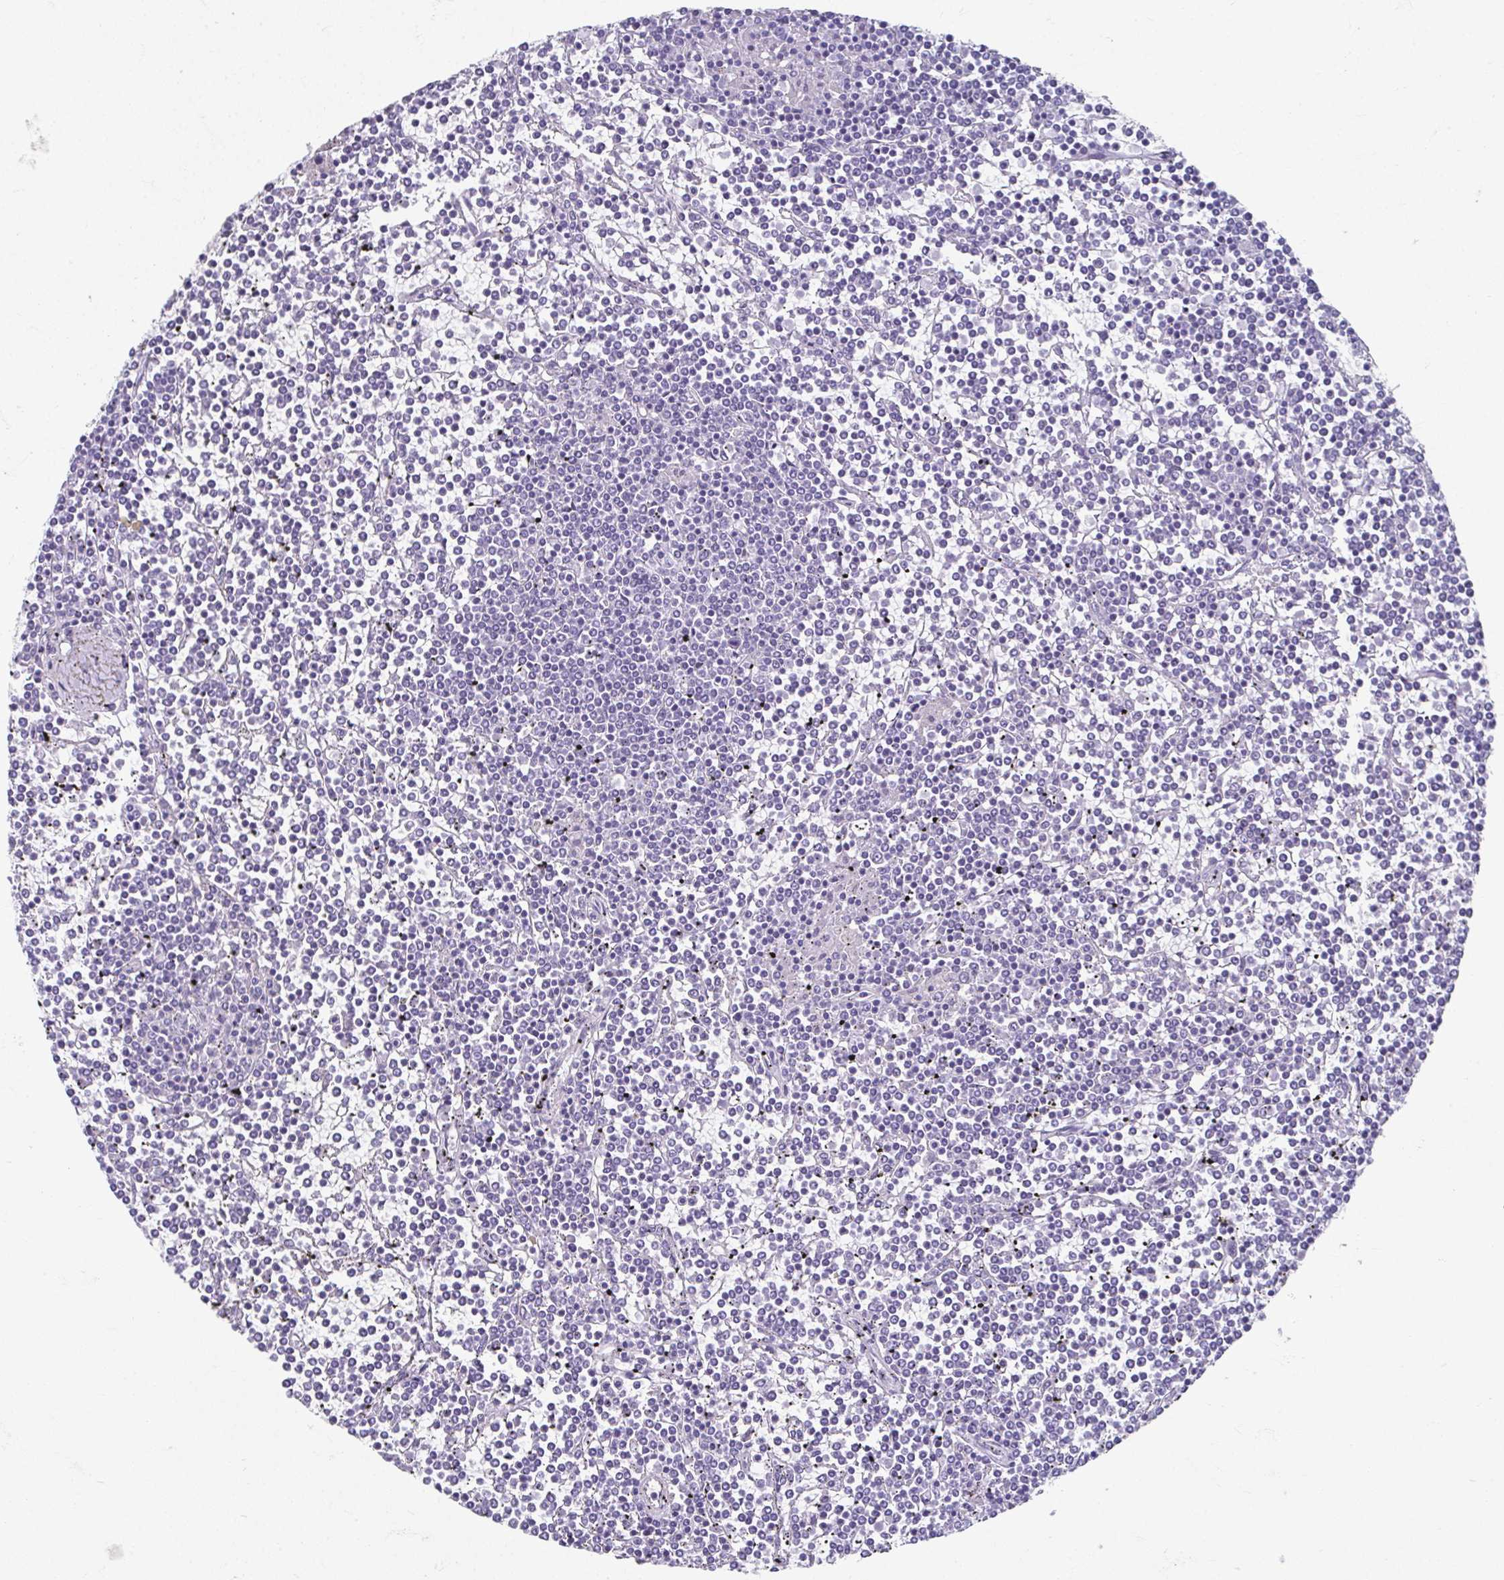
{"staining": {"intensity": "negative", "quantity": "none", "location": "none"}, "tissue": "lymphoma", "cell_type": "Tumor cells", "image_type": "cancer", "snomed": [{"axis": "morphology", "description": "Malignant lymphoma, non-Hodgkin's type, Low grade"}, {"axis": "topography", "description": "Spleen"}], "caption": "IHC of human lymphoma shows no positivity in tumor cells.", "gene": "GHRL", "patient": {"sex": "female", "age": 19}}